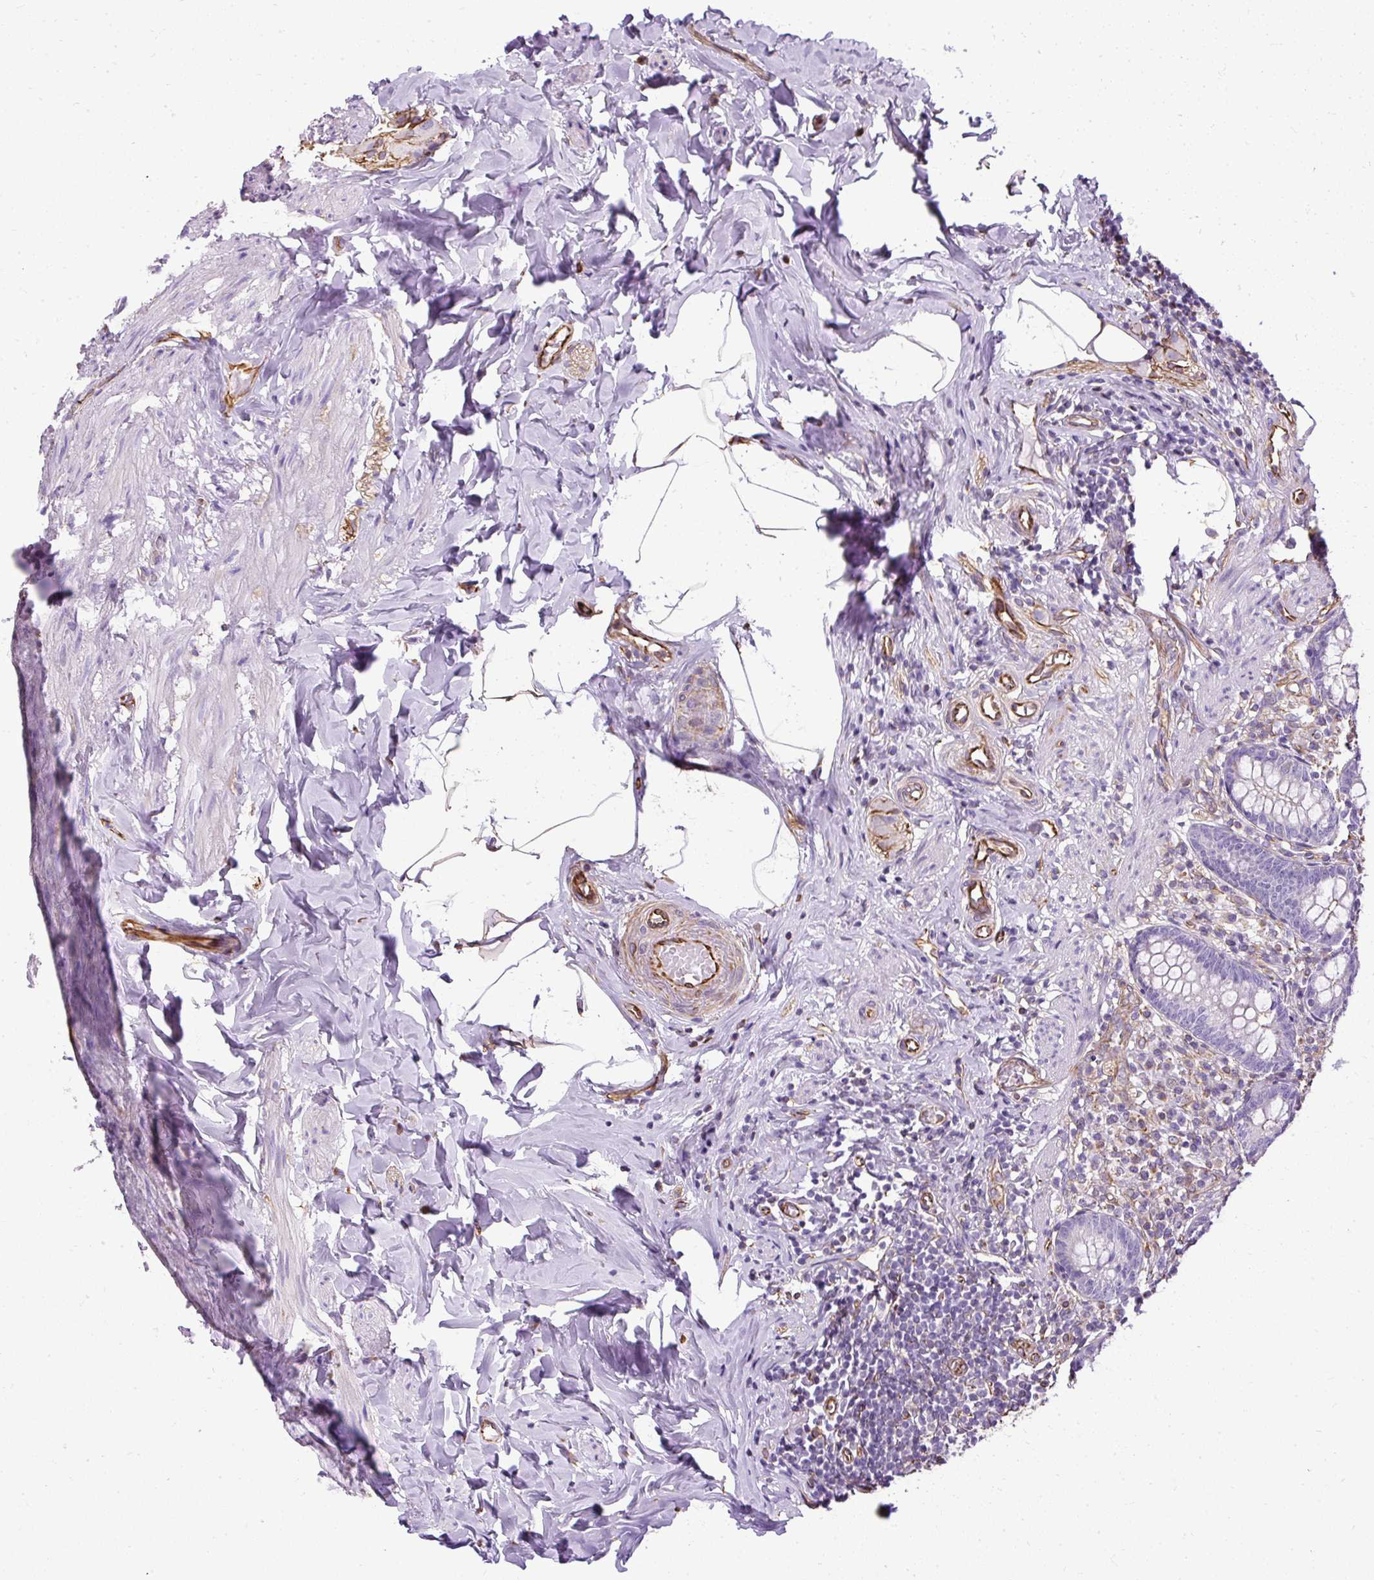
{"staining": {"intensity": "moderate", "quantity": "<25%", "location": "cytoplasmic/membranous"}, "tissue": "appendix", "cell_type": "Glandular cells", "image_type": "normal", "snomed": [{"axis": "morphology", "description": "Normal tissue, NOS"}, {"axis": "topography", "description": "Appendix"}], "caption": "About <25% of glandular cells in benign human appendix reveal moderate cytoplasmic/membranous protein expression as visualized by brown immunohistochemical staining.", "gene": "PLS1", "patient": {"sex": "male", "age": 55}}